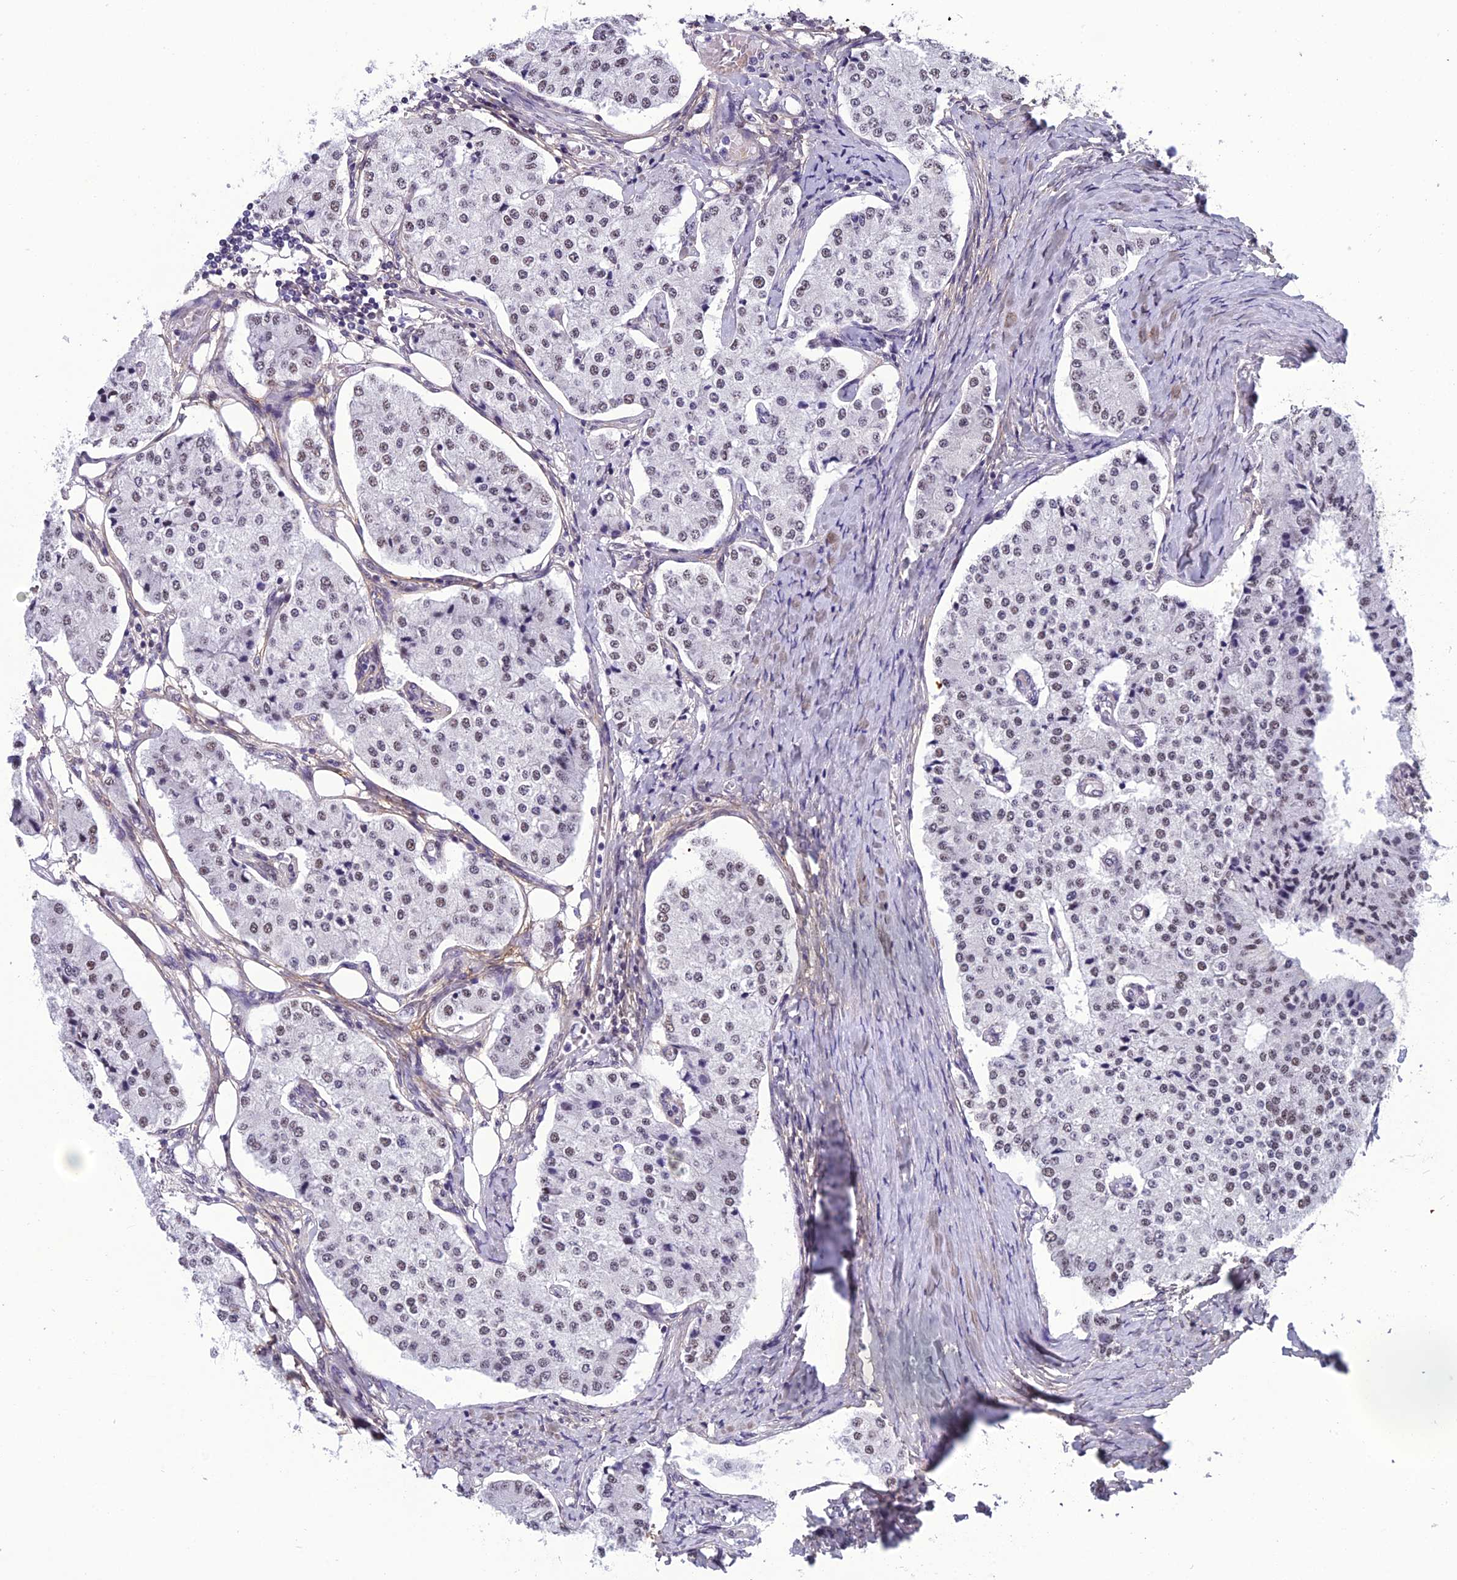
{"staining": {"intensity": "weak", "quantity": "25%-75%", "location": "nuclear"}, "tissue": "carcinoid", "cell_type": "Tumor cells", "image_type": "cancer", "snomed": [{"axis": "morphology", "description": "Carcinoid, malignant, NOS"}, {"axis": "topography", "description": "Colon"}], "caption": "Immunohistochemical staining of human malignant carcinoid exhibits low levels of weak nuclear protein positivity in about 25%-75% of tumor cells.", "gene": "RSRC1", "patient": {"sex": "female", "age": 52}}